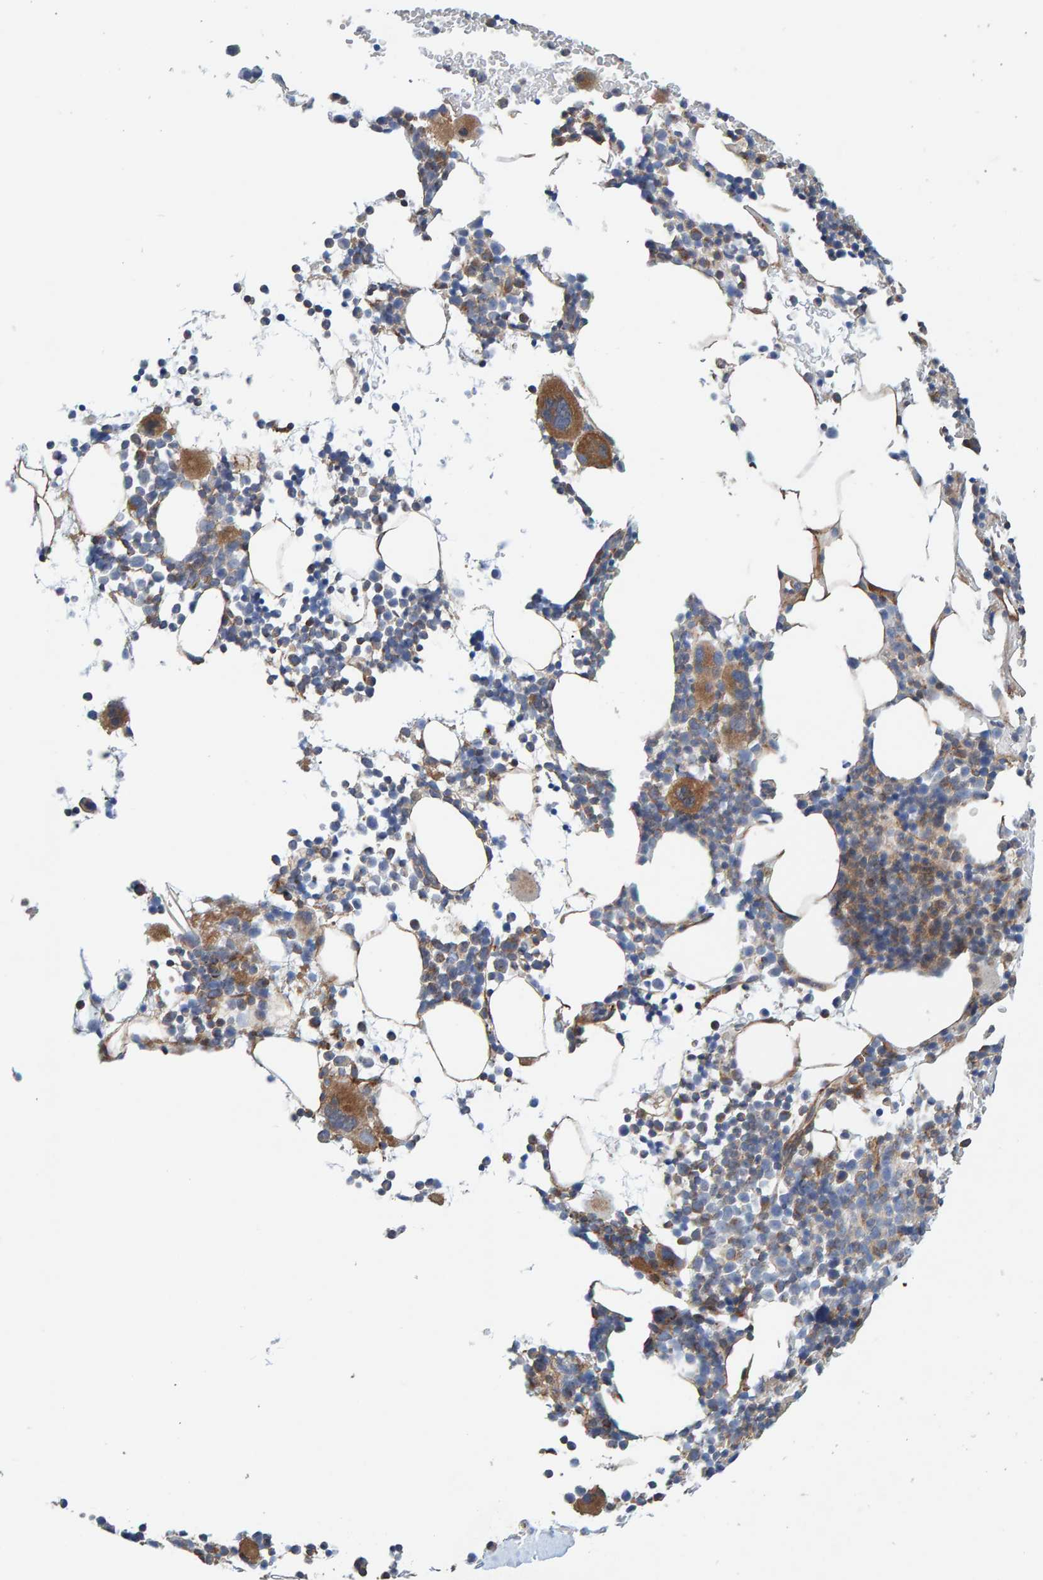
{"staining": {"intensity": "moderate", "quantity": "<25%", "location": "cytoplasmic/membranous"}, "tissue": "bone marrow", "cell_type": "Hematopoietic cells", "image_type": "normal", "snomed": [{"axis": "morphology", "description": "Normal tissue, NOS"}, {"axis": "morphology", "description": "Inflammation, NOS"}, {"axis": "topography", "description": "Bone marrow"}], "caption": "Moderate cytoplasmic/membranous positivity for a protein is appreciated in about <25% of hematopoietic cells of benign bone marrow using IHC.", "gene": "RGP1", "patient": {"sex": "male", "age": 78}}